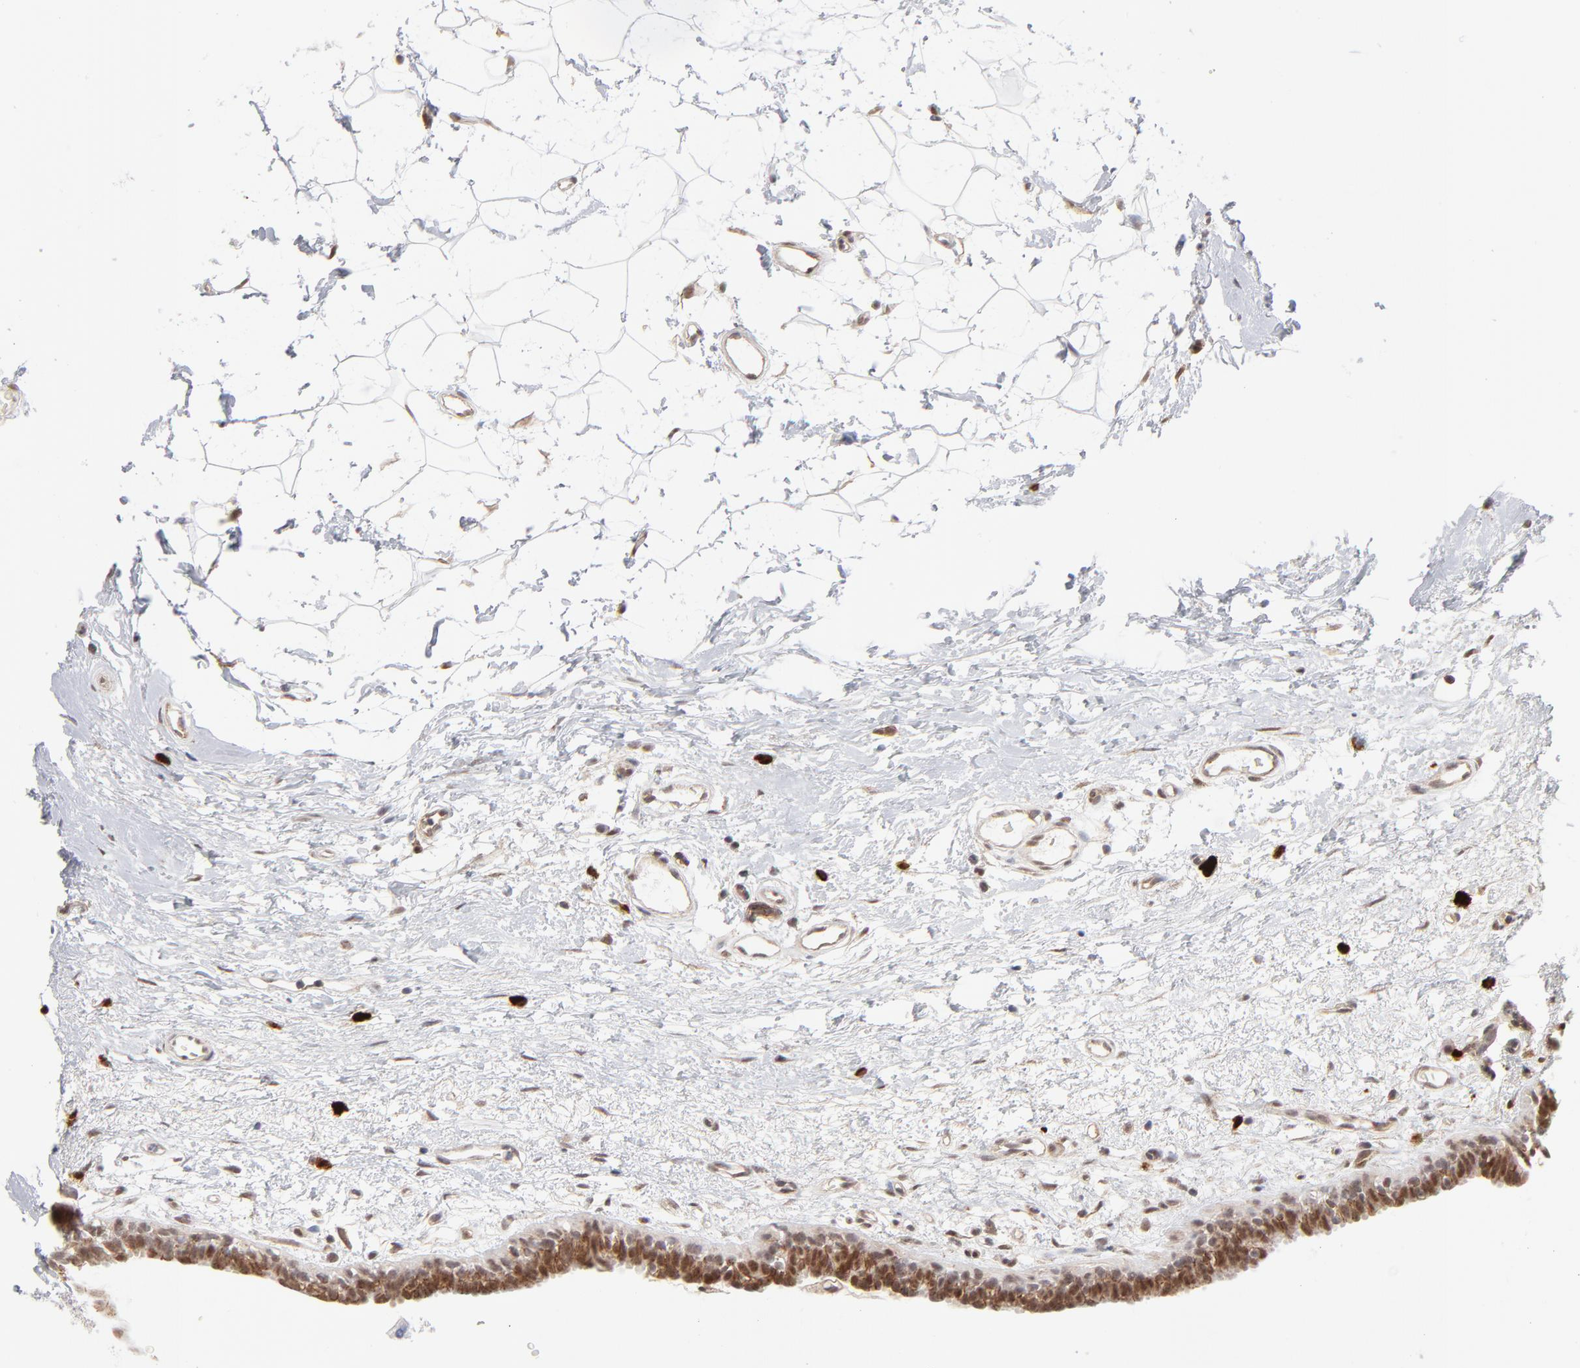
{"staining": {"intensity": "moderate", "quantity": ">75%", "location": "cytoplasmic/membranous,nuclear"}, "tissue": "breast cancer", "cell_type": "Tumor cells", "image_type": "cancer", "snomed": [{"axis": "morphology", "description": "Duct carcinoma"}, {"axis": "topography", "description": "Breast"}], "caption": "Breast cancer (infiltrating ductal carcinoma) tissue shows moderate cytoplasmic/membranous and nuclear positivity in approximately >75% of tumor cells", "gene": "NBN", "patient": {"sex": "female", "age": 40}}